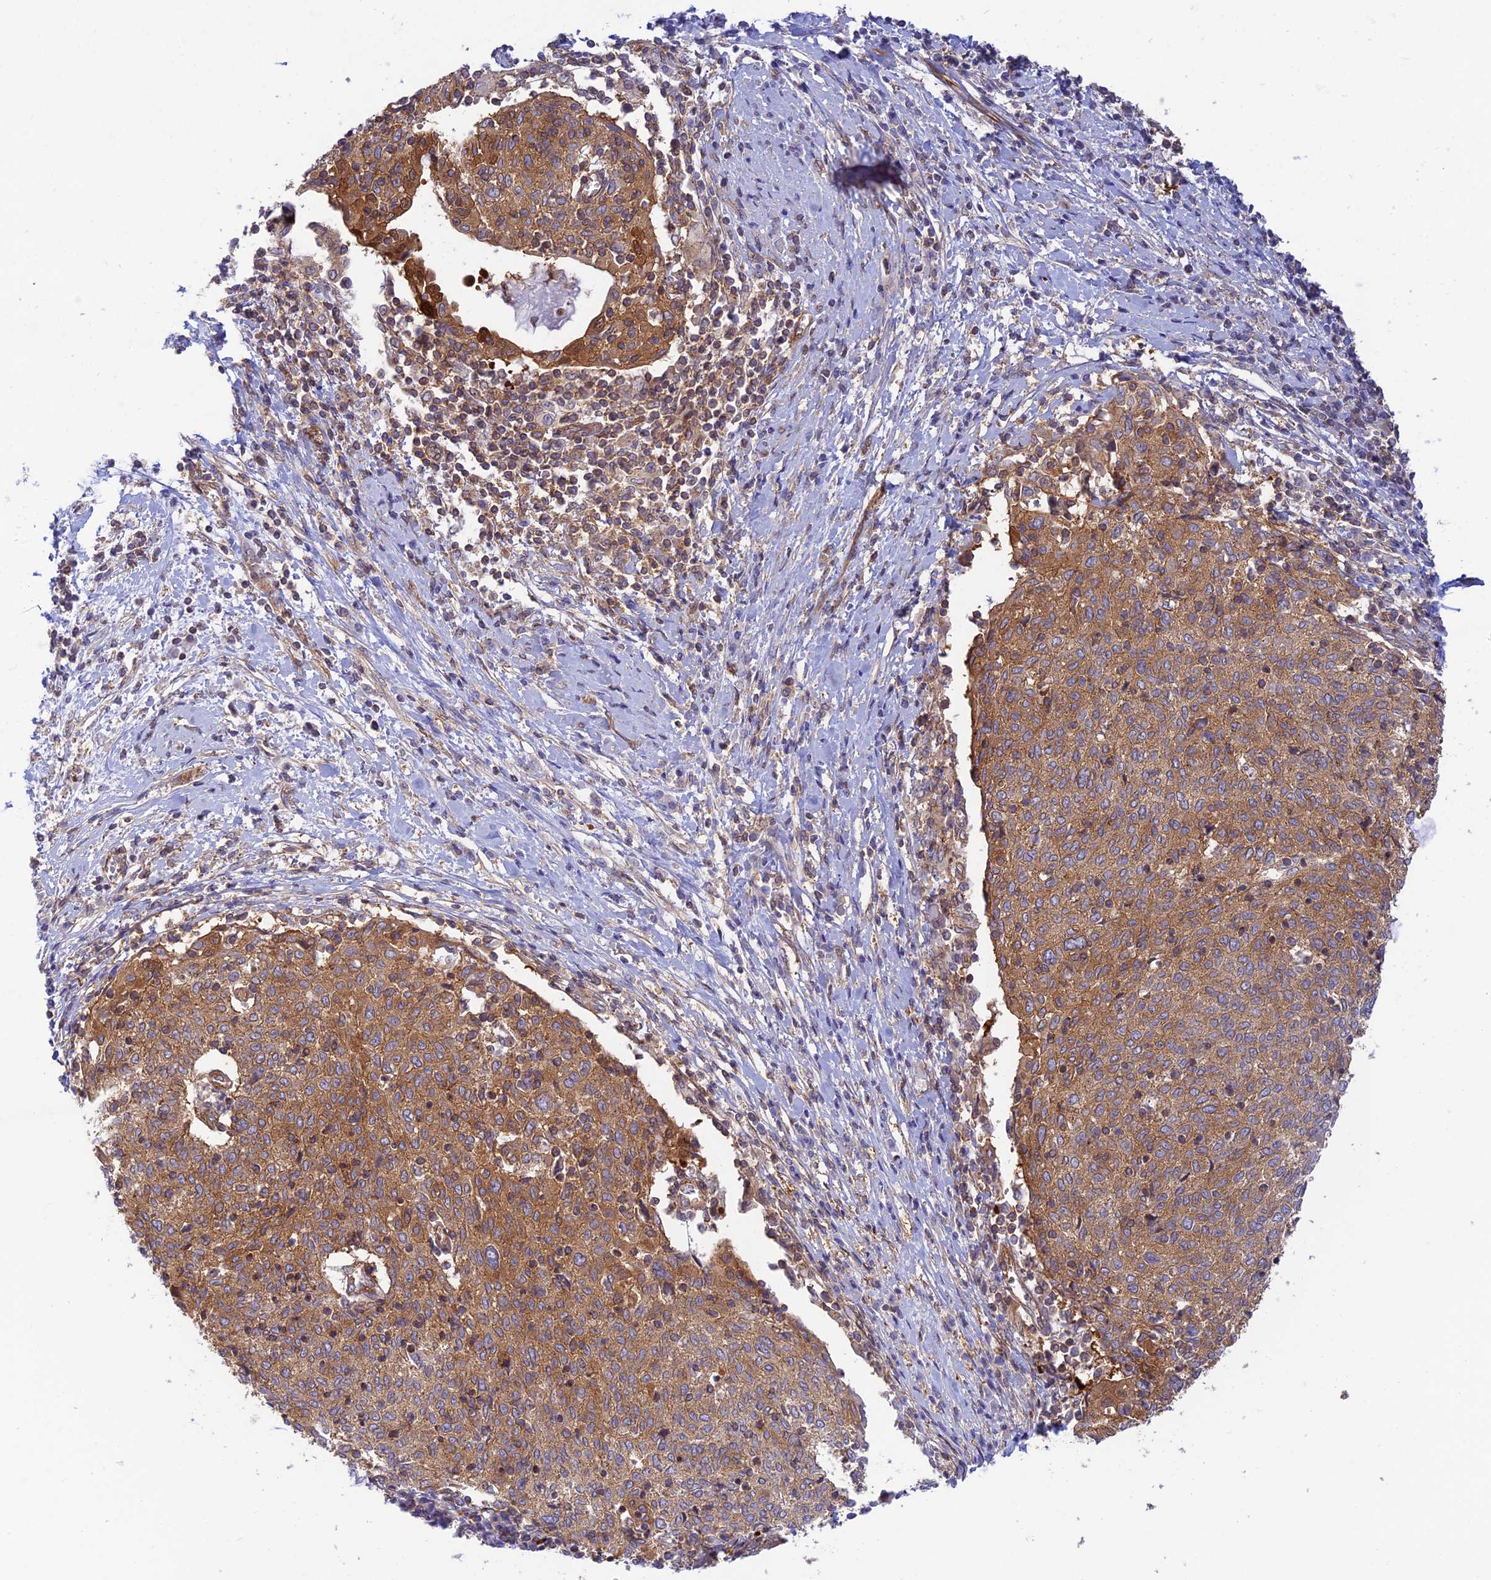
{"staining": {"intensity": "moderate", "quantity": ">75%", "location": "cytoplasmic/membranous"}, "tissue": "cervical cancer", "cell_type": "Tumor cells", "image_type": "cancer", "snomed": [{"axis": "morphology", "description": "Squamous cell carcinoma, NOS"}, {"axis": "topography", "description": "Cervix"}], "caption": "The image reveals immunohistochemical staining of cervical cancer. There is moderate cytoplasmic/membranous staining is present in approximately >75% of tumor cells.", "gene": "PPP1R12C", "patient": {"sex": "female", "age": 52}}